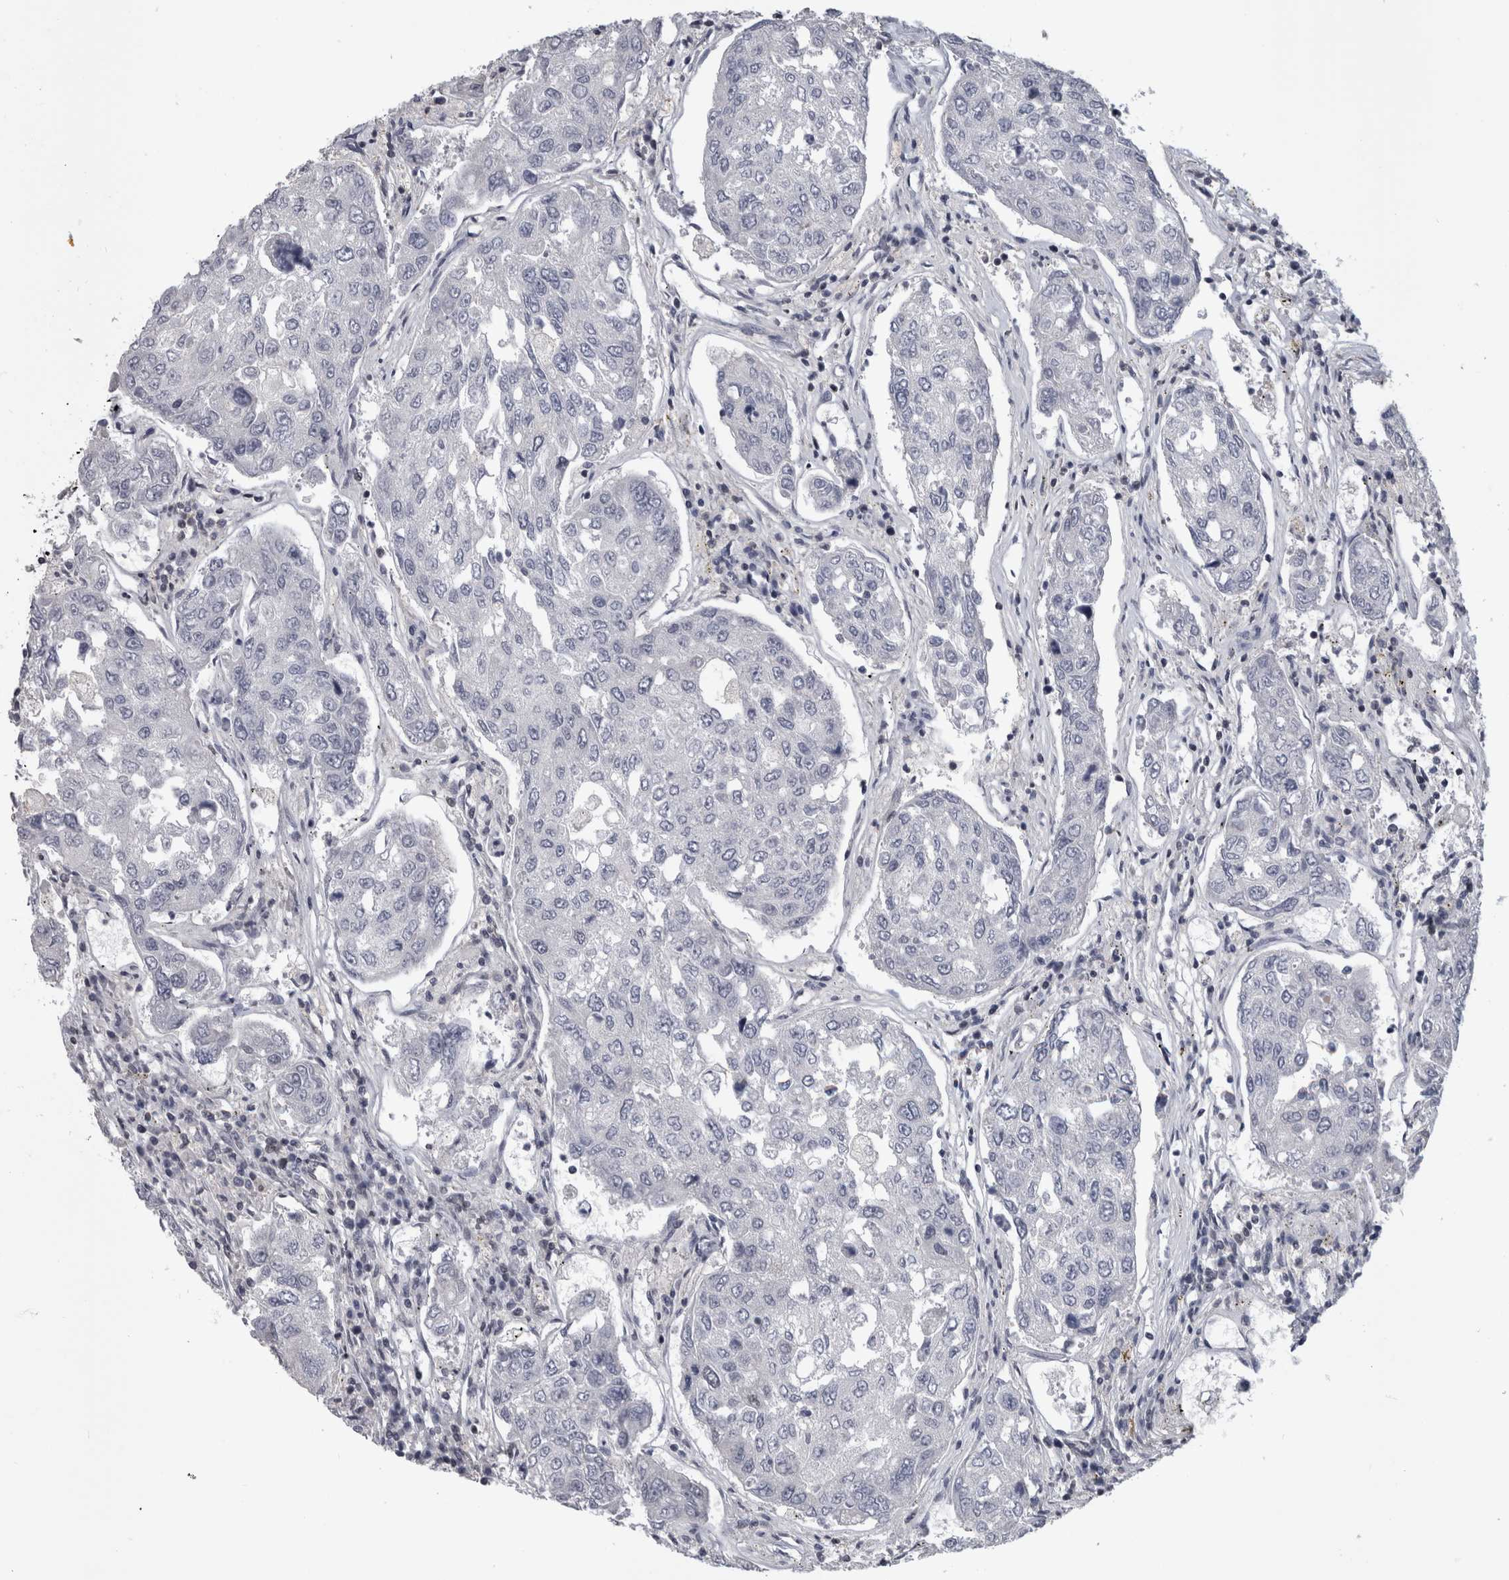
{"staining": {"intensity": "moderate", "quantity": "<25%", "location": "nuclear"}, "tissue": "urothelial cancer", "cell_type": "Tumor cells", "image_type": "cancer", "snomed": [{"axis": "morphology", "description": "Urothelial carcinoma, High grade"}, {"axis": "topography", "description": "Lymph node"}, {"axis": "topography", "description": "Urinary bladder"}], "caption": "A low amount of moderate nuclear positivity is seen in about <25% of tumor cells in urothelial carcinoma (high-grade) tissue.", "gene": "ARID4B", "patient": {"sex": "male", "age": 51}}